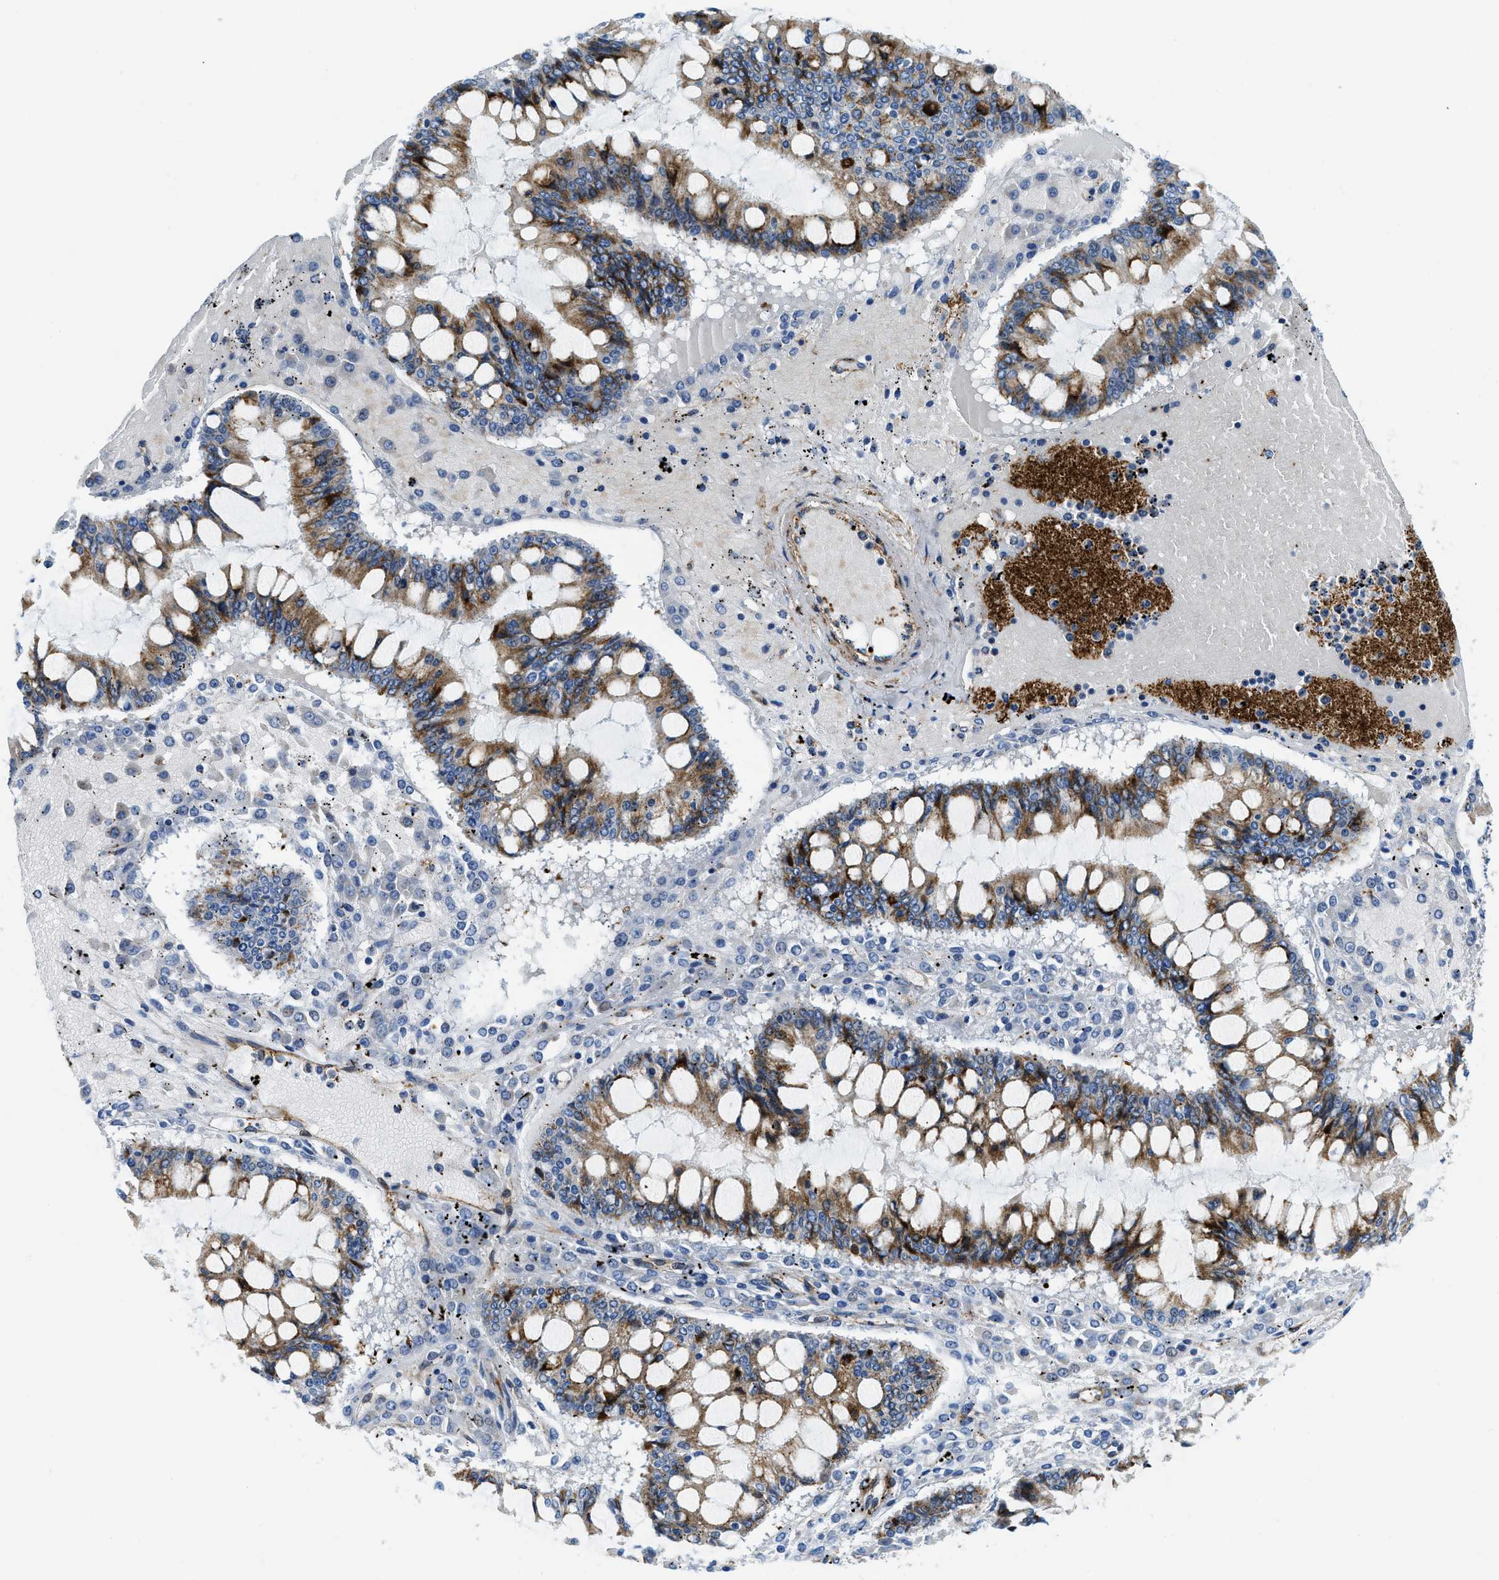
{"staining": {"intensity": "moderate", "quantity": ">75%", "location": "cytoplasmic/membranous"}, "tissue": "ovarian cancer", "cell_type": "Tumor cells", "image_type": "cancer", "snomed": [{"axis": "morphology", "description": "Cystadenocarcinoma, mucinous, NOS"}, {"axis": "topography", "description": "Ovary"}], "caption": "Brown immunohistochemical staining in human mucinous cystadenocarcinoma (ovarian) reveals moderate cytoplasmic/membranous positivity in about >75% of tumor cells.", "gene": "CUTA", "patient": {"sex": "female", "age": 73}}